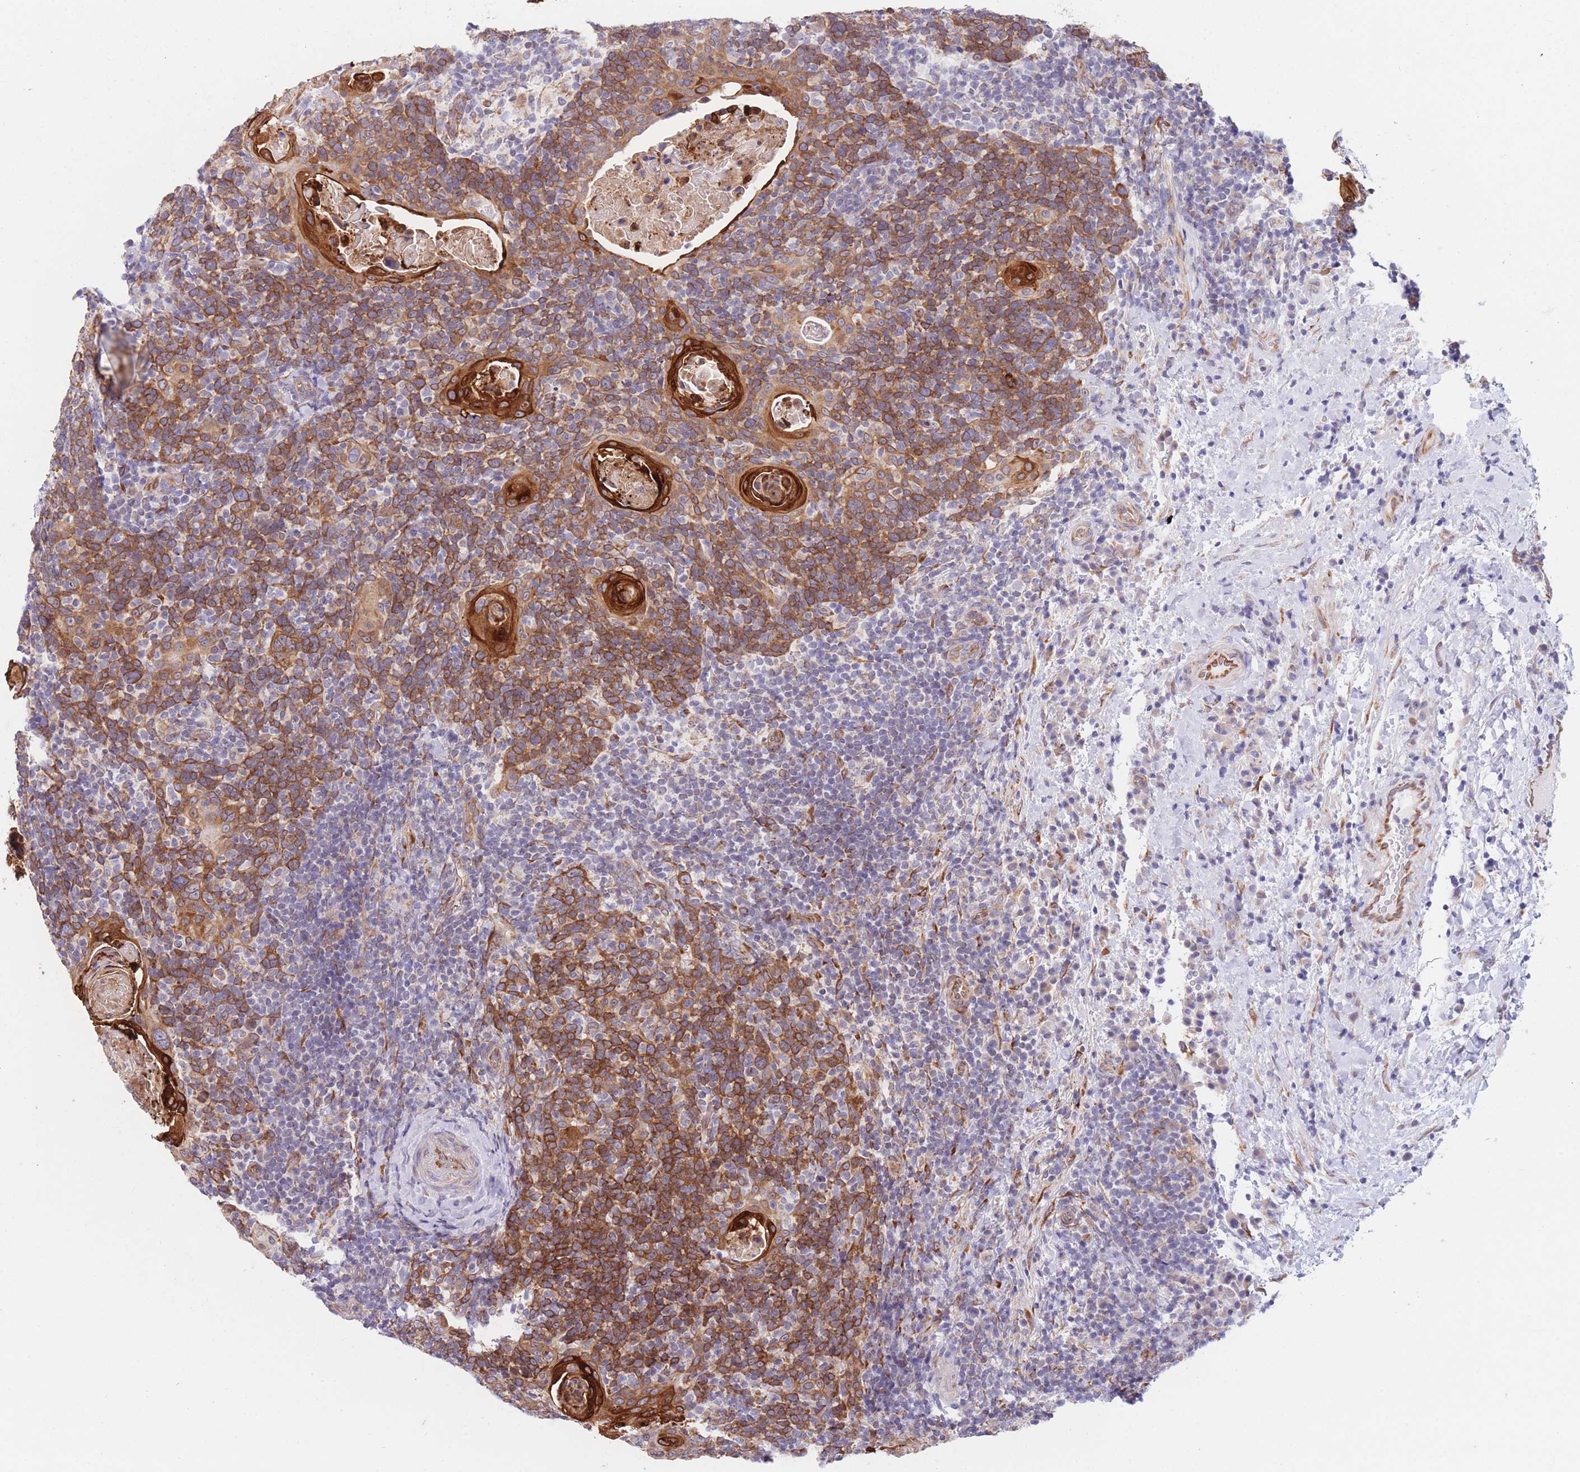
{"staining": {"intensity": "moderate", "quantity": ">75%", "location": "cytoplasmic/membranous"}, "tissue": "head and neck cancer", "cell_type": "Tumor cells", "image_type": "cancer", "snomed": [{"axis": "morphology", "description": "Squamous cell carcinoma, NOS"}, {"axis": "morphology", "description": "Squamous cell carcinoma, metastatic, NOS"}, {"axis": "topography", "description": "Lymph node"}, {"axis": "topography", "description": "Head-Neck"}], "caption": "A photomicrograph of human head and neck cancer stained for a protein reveals moderate cytoplasmic/membranous brown staining in tumor cells.", "gene": "AK9", "patient": {"sex": "male", "age": 62}}